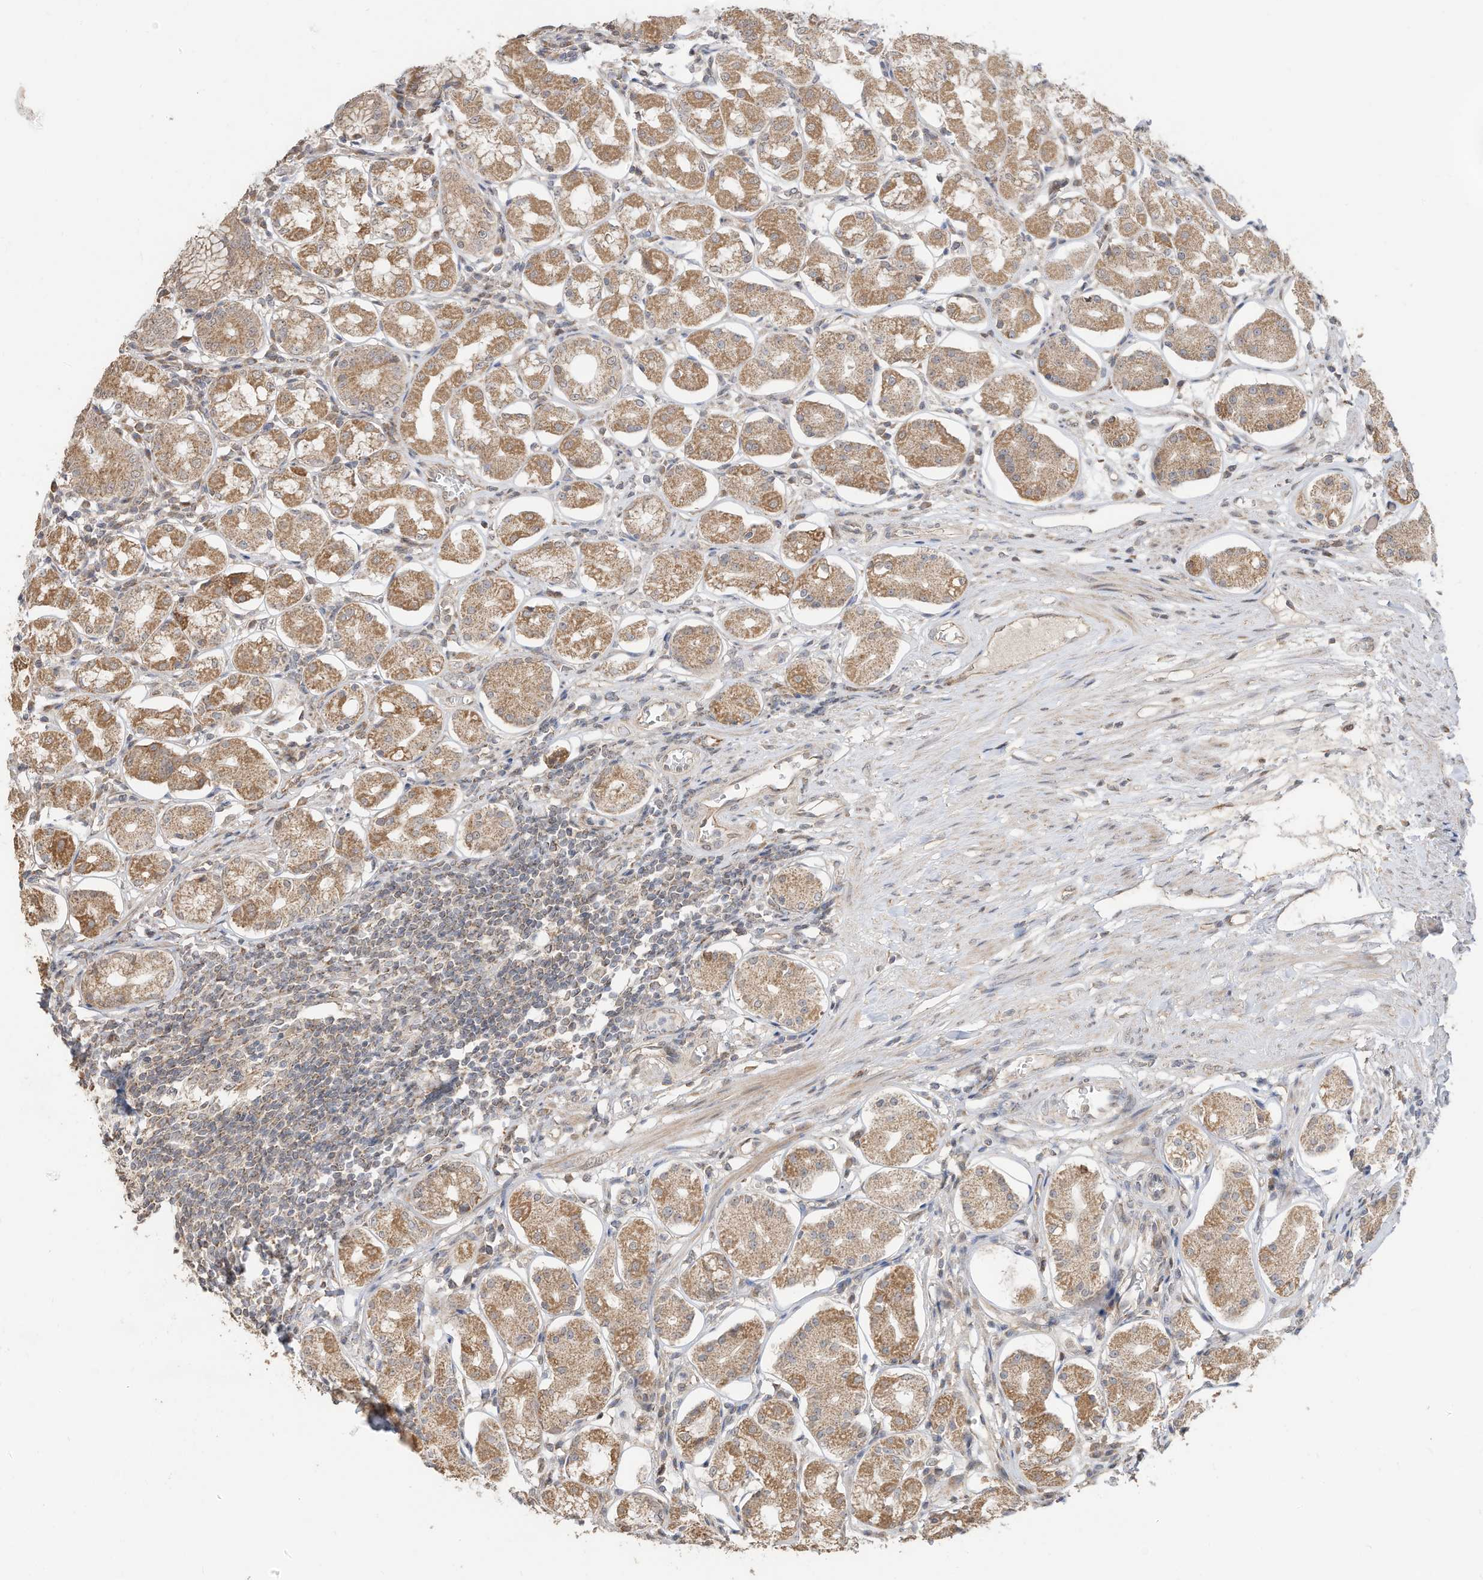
{"staining": {"intensity": "moderate", "quantity": ">75%", "location": "cytoplasmic/membranous"}, "tissue": "stomach", "cell_type": "Glandular cells", "image_type": "normal", "snomed": [{"axis": "morphology", "description": "Normal tissue, NOS"}, {"axis": "topography", "description": "Stomach, lower"}], "caption": "About >75% of glandular cells in benign stomach reveal moderate cytoplasmic/membranous protein positivity as visualized by brown immunohistochemical staining.", "gene": "CAGE1", "patient": {"sex": "female", "age": 56}}